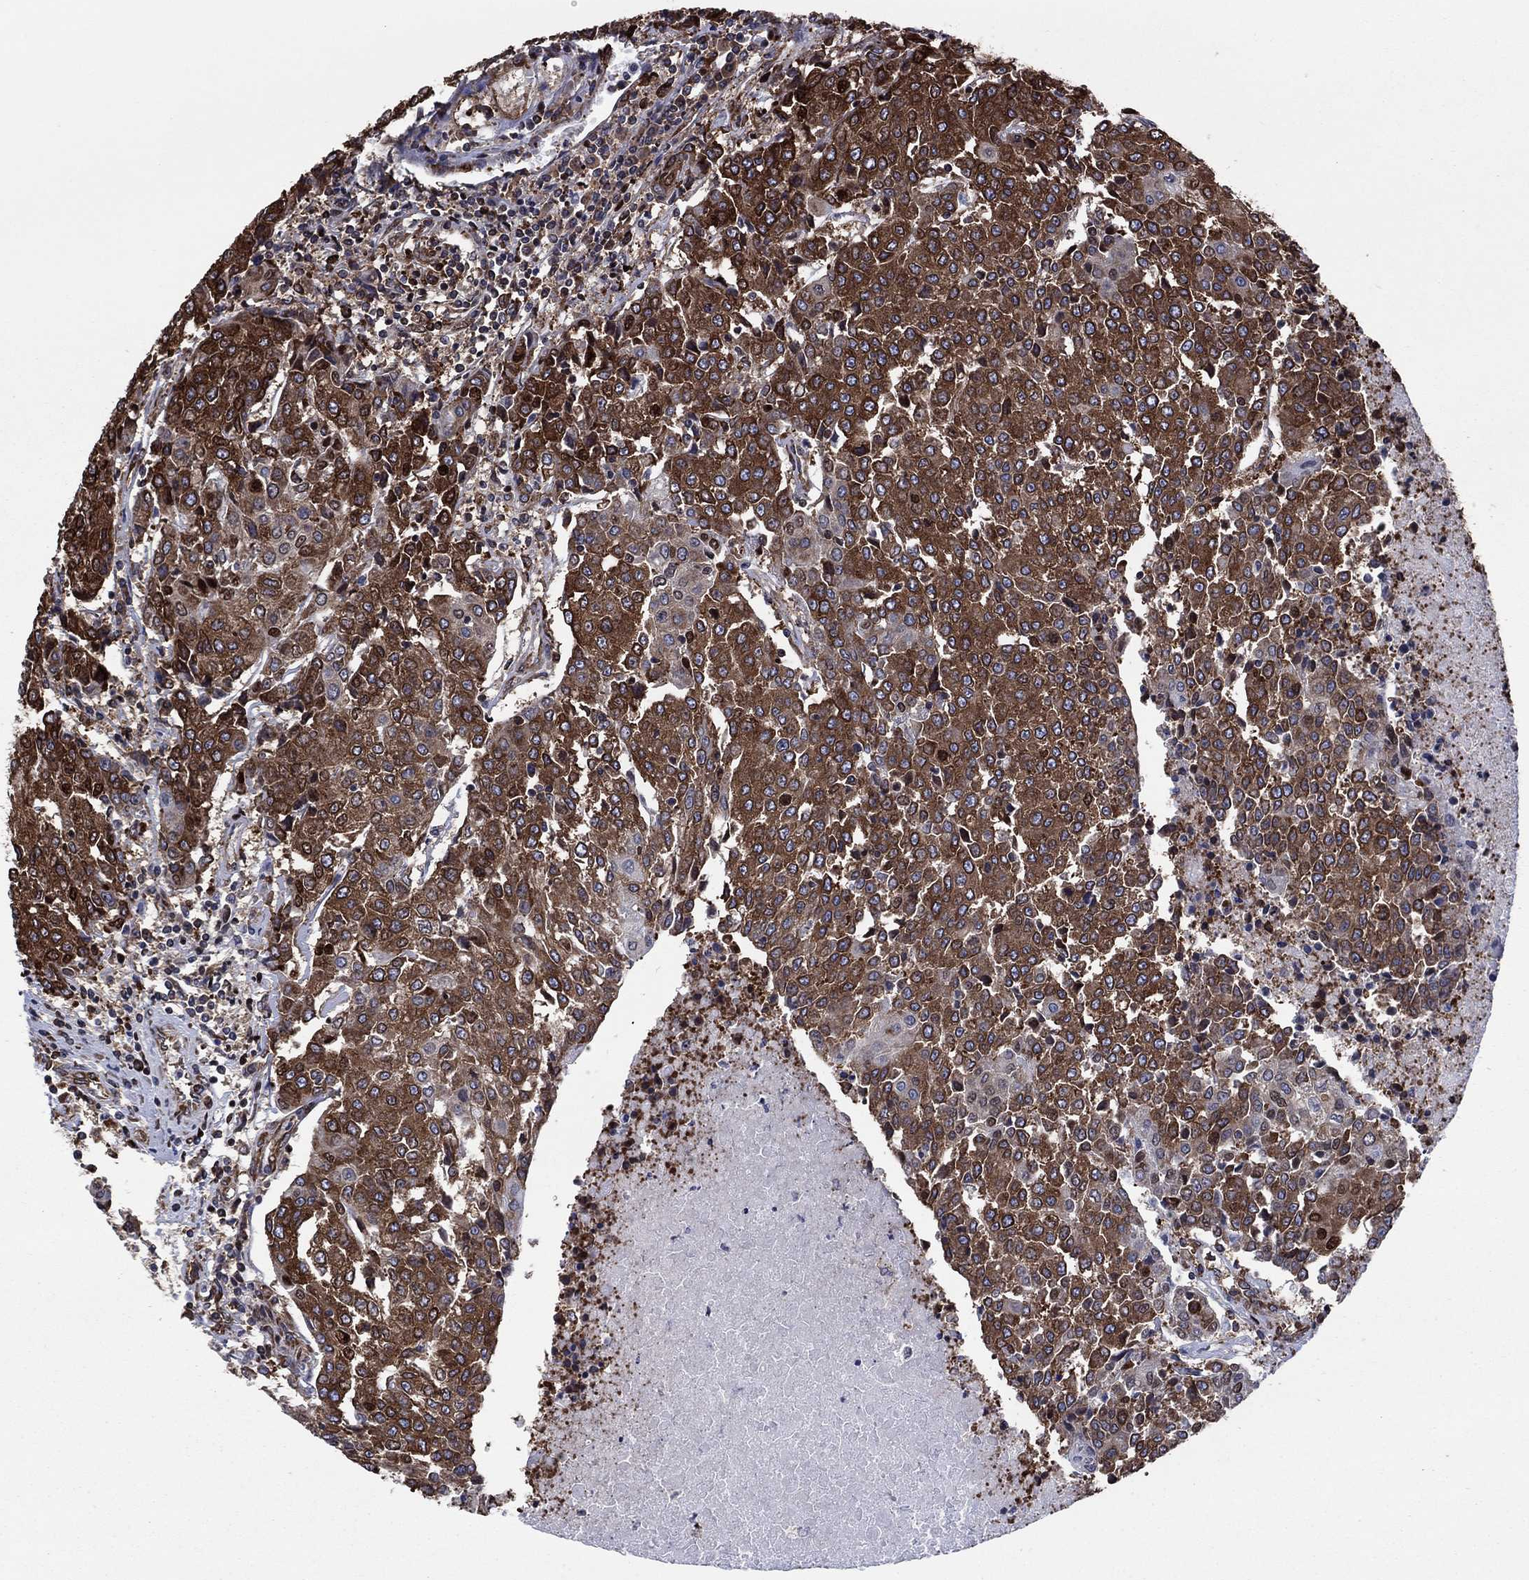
{"staining": {"intensity": "strong", "quantity": ">75%", "location": "cytoplasmic/membranous"}, "tissue": "urothelial cancer", "cell_type": "Tumor cells", "image_type": "cancer", "snomed": [{"axis": "morphology", "description": "Urothelial carcinoma, High grade"}, {"axis": "topography", "description": "Urinary bladder"}], "caption": "Immunohistochemistry (DAB) staining of urothelial cancer demonstrates strong cytoplasmic/membranous protein expression in approximately >75% of tumor cells. (DAB IHC with brightfield microscopy, high magnification).", "gene": "YBX1", "patient": {"sex": "female", "age": 85}}